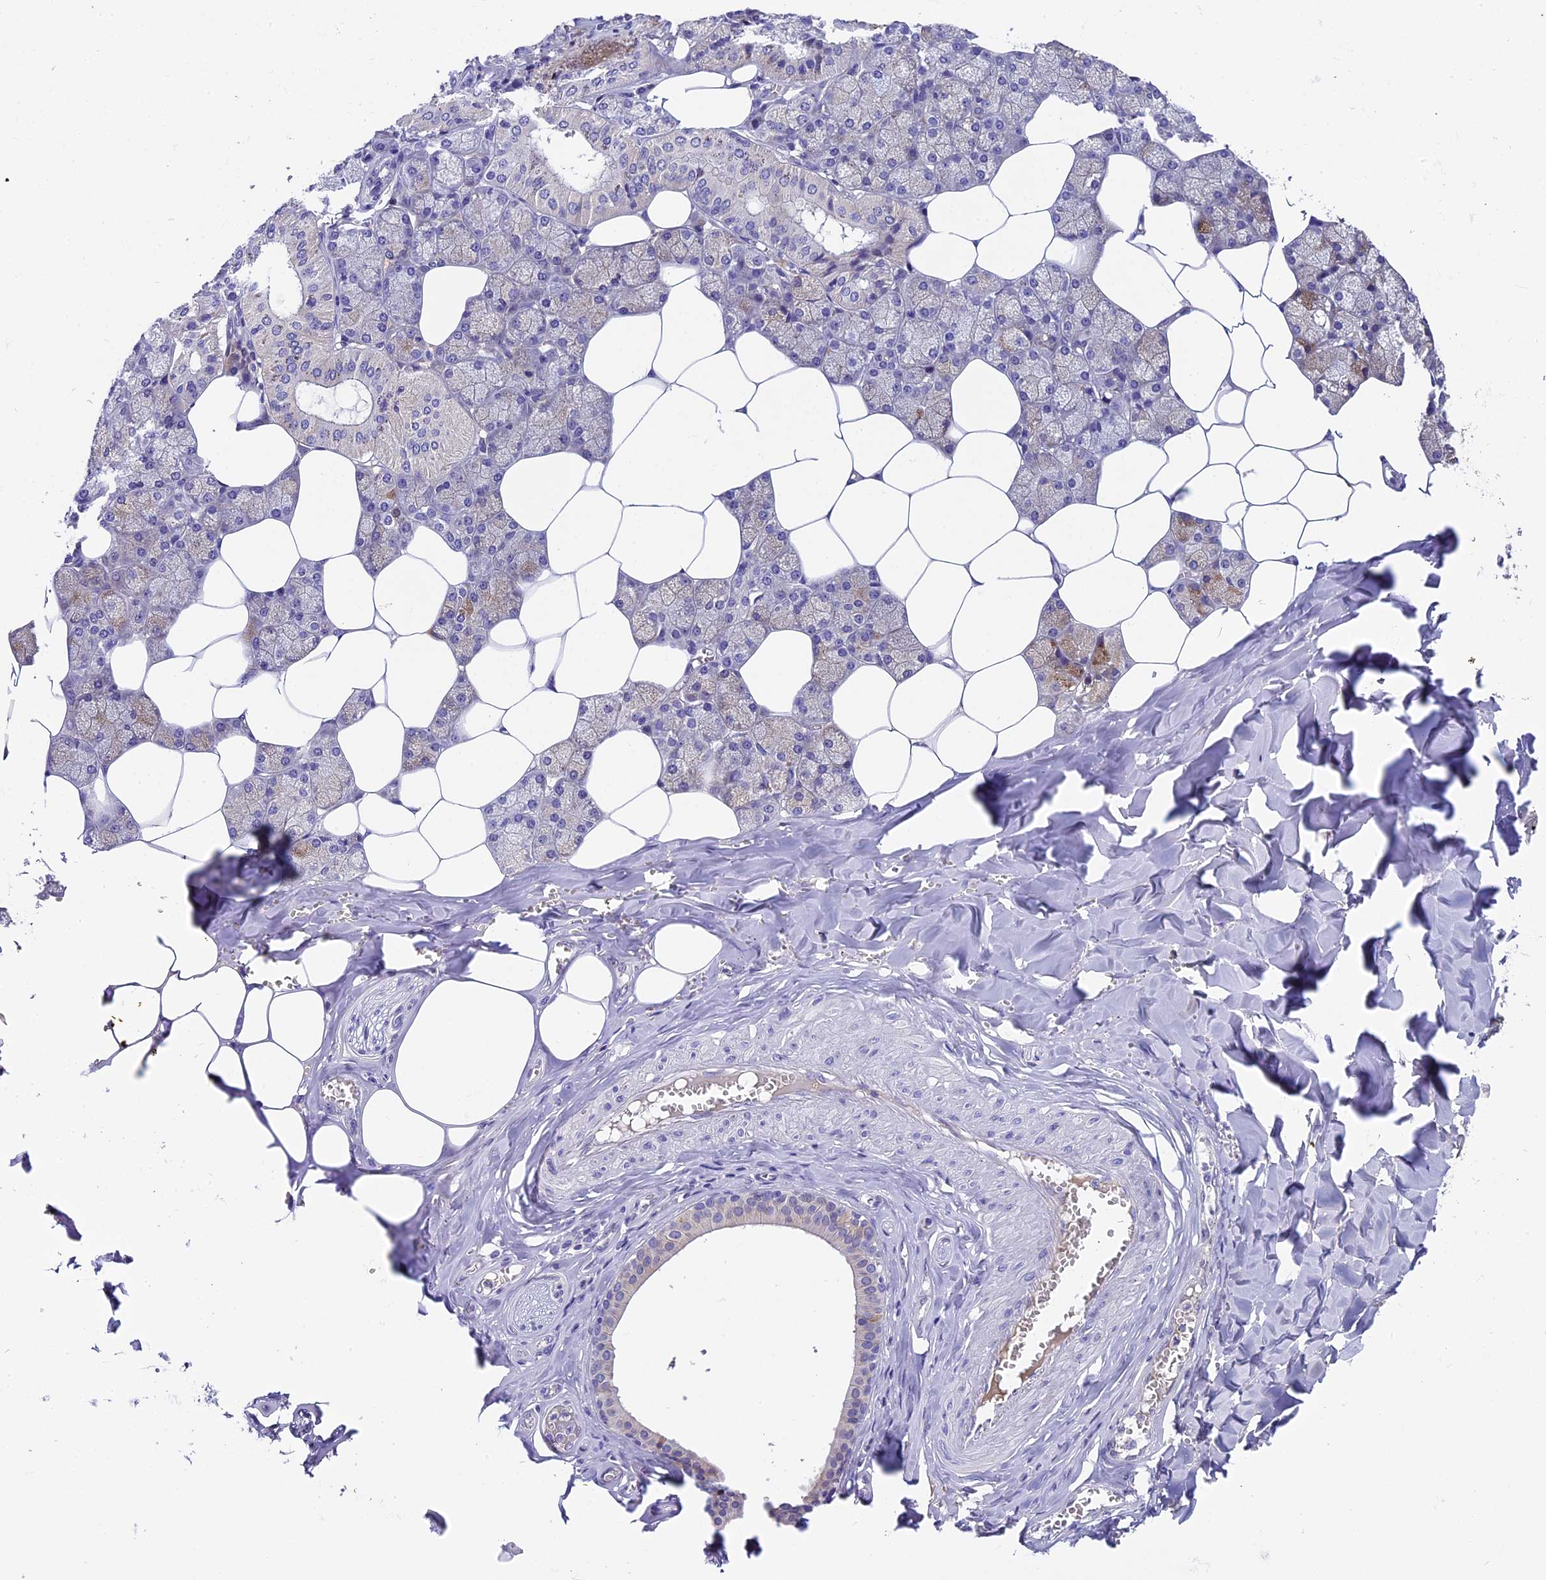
{"staining": {"intensity": "moderate", "quantity": "<25%", "location": "cytoplasmic/membranous"}, "tissue": "salivary gland", "cell_type": "Glandular cells", "image_type": "normal", "snomed": [{"axis": "morphology", "description": "Normal tissue, NOS"}, {"axis": "topography", "description": "Salivary gland"}], "caption": "High-magnification brightfield microscopy of normal salivary gland stained with DAB (brown) and counterstained with hematoxylin (blue). glandular cells exhibit moderate cytoplasmic/membranous expression is identified in about<25% of cells.", "gene": "ENKD1", "patient": {"sex": "male", "age": 62}}